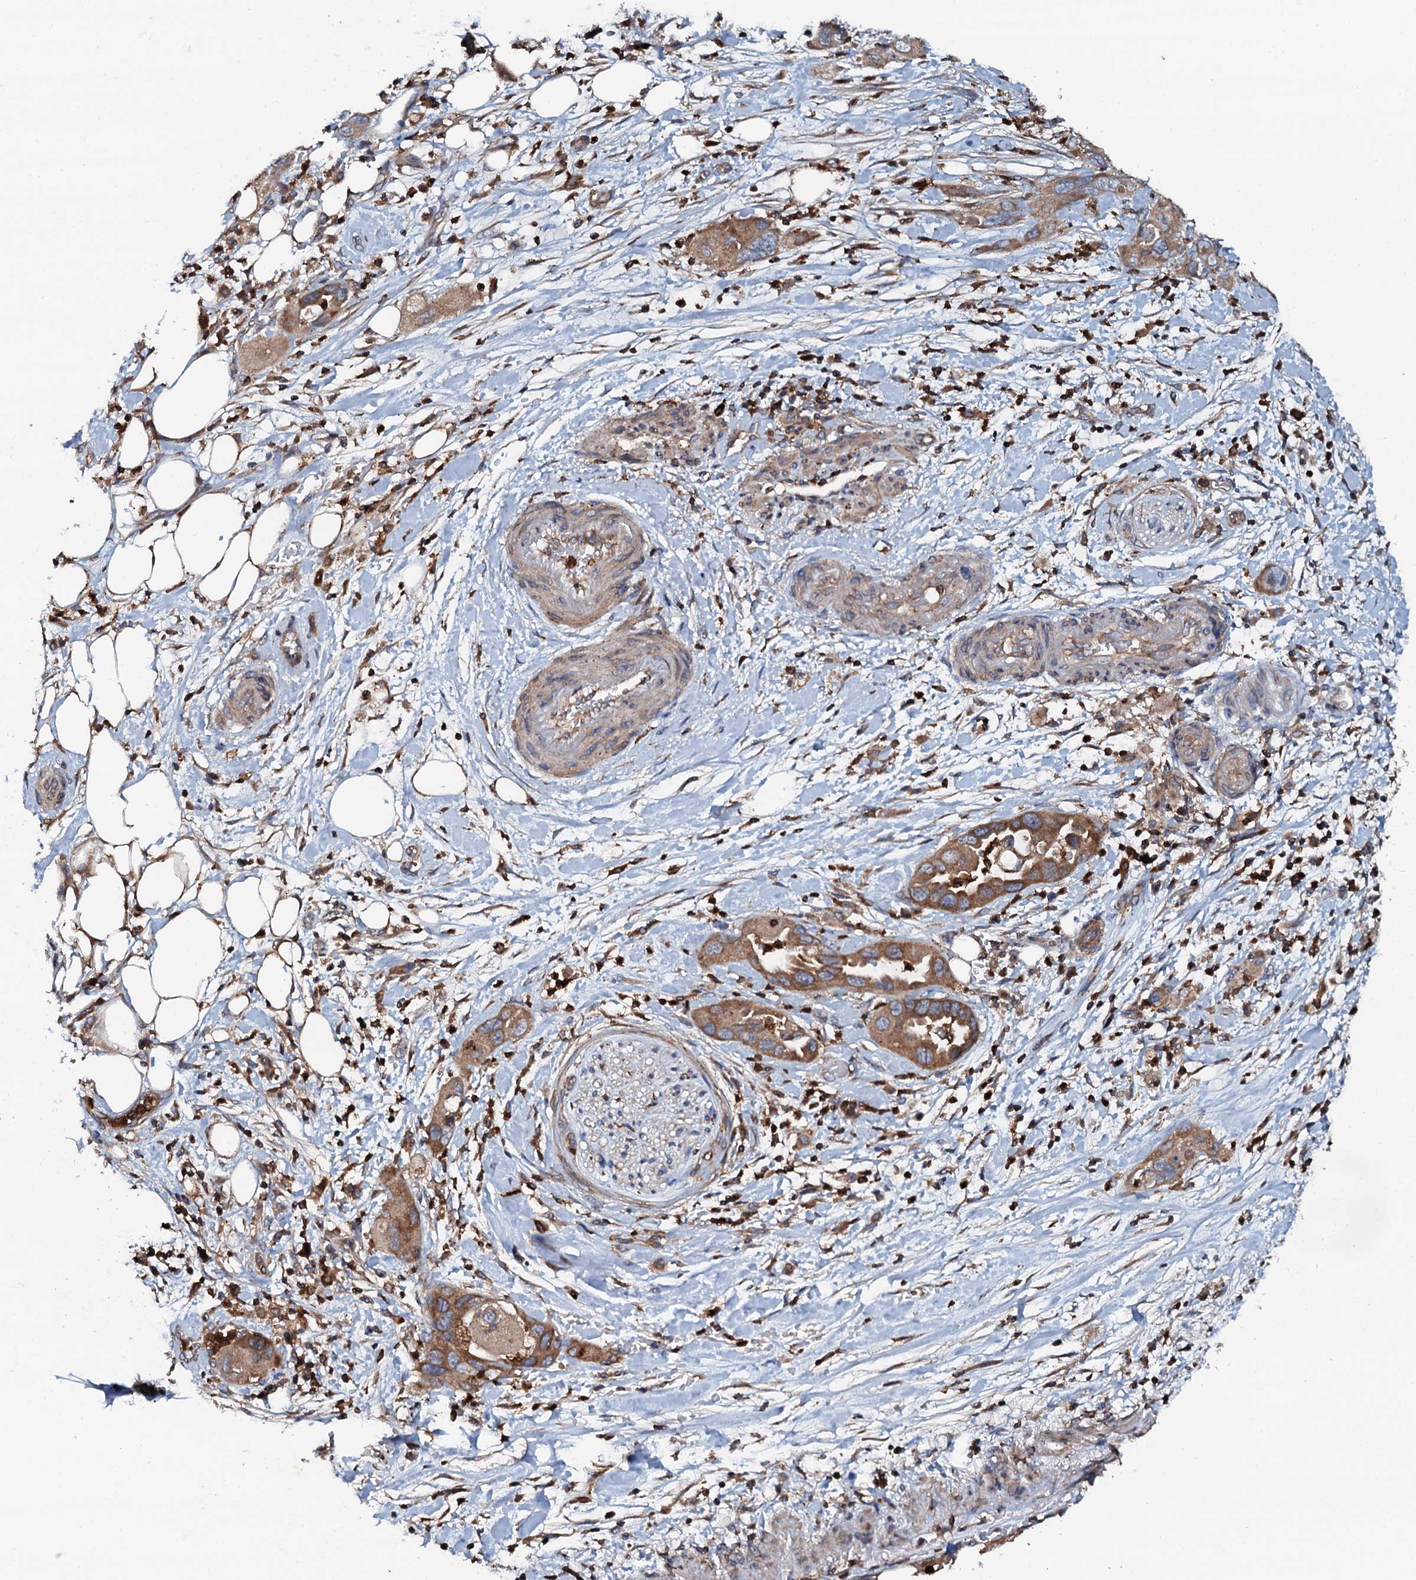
{"staining": {"intensity": "moderate", "quantity": ">75%", "location": "cytoplasmic/membranous"}, "tissue": "pancreatic cancer", "cell_type": "Tumor cells", "image_type": "cancer", "snomed": [{"axis": "morphology", "description": "Adenocarcinoma, NOS"}, {"axis": "topography", "description": "Pancreas"}], "caption": "Protein staining demonstrates moderate cytoplasmic/membranous staining in approximately >75% of tumor cells in pancreatic cancer. The staining was performed using DAB (3,3'-diaminobenzidine) to visualize the protein expression in brown, while the nuclei were stained in blue with hematoxylin (Magnification: 20x).", "gene": "GRK2", "patient": {"sex": "female", "age": 71}}